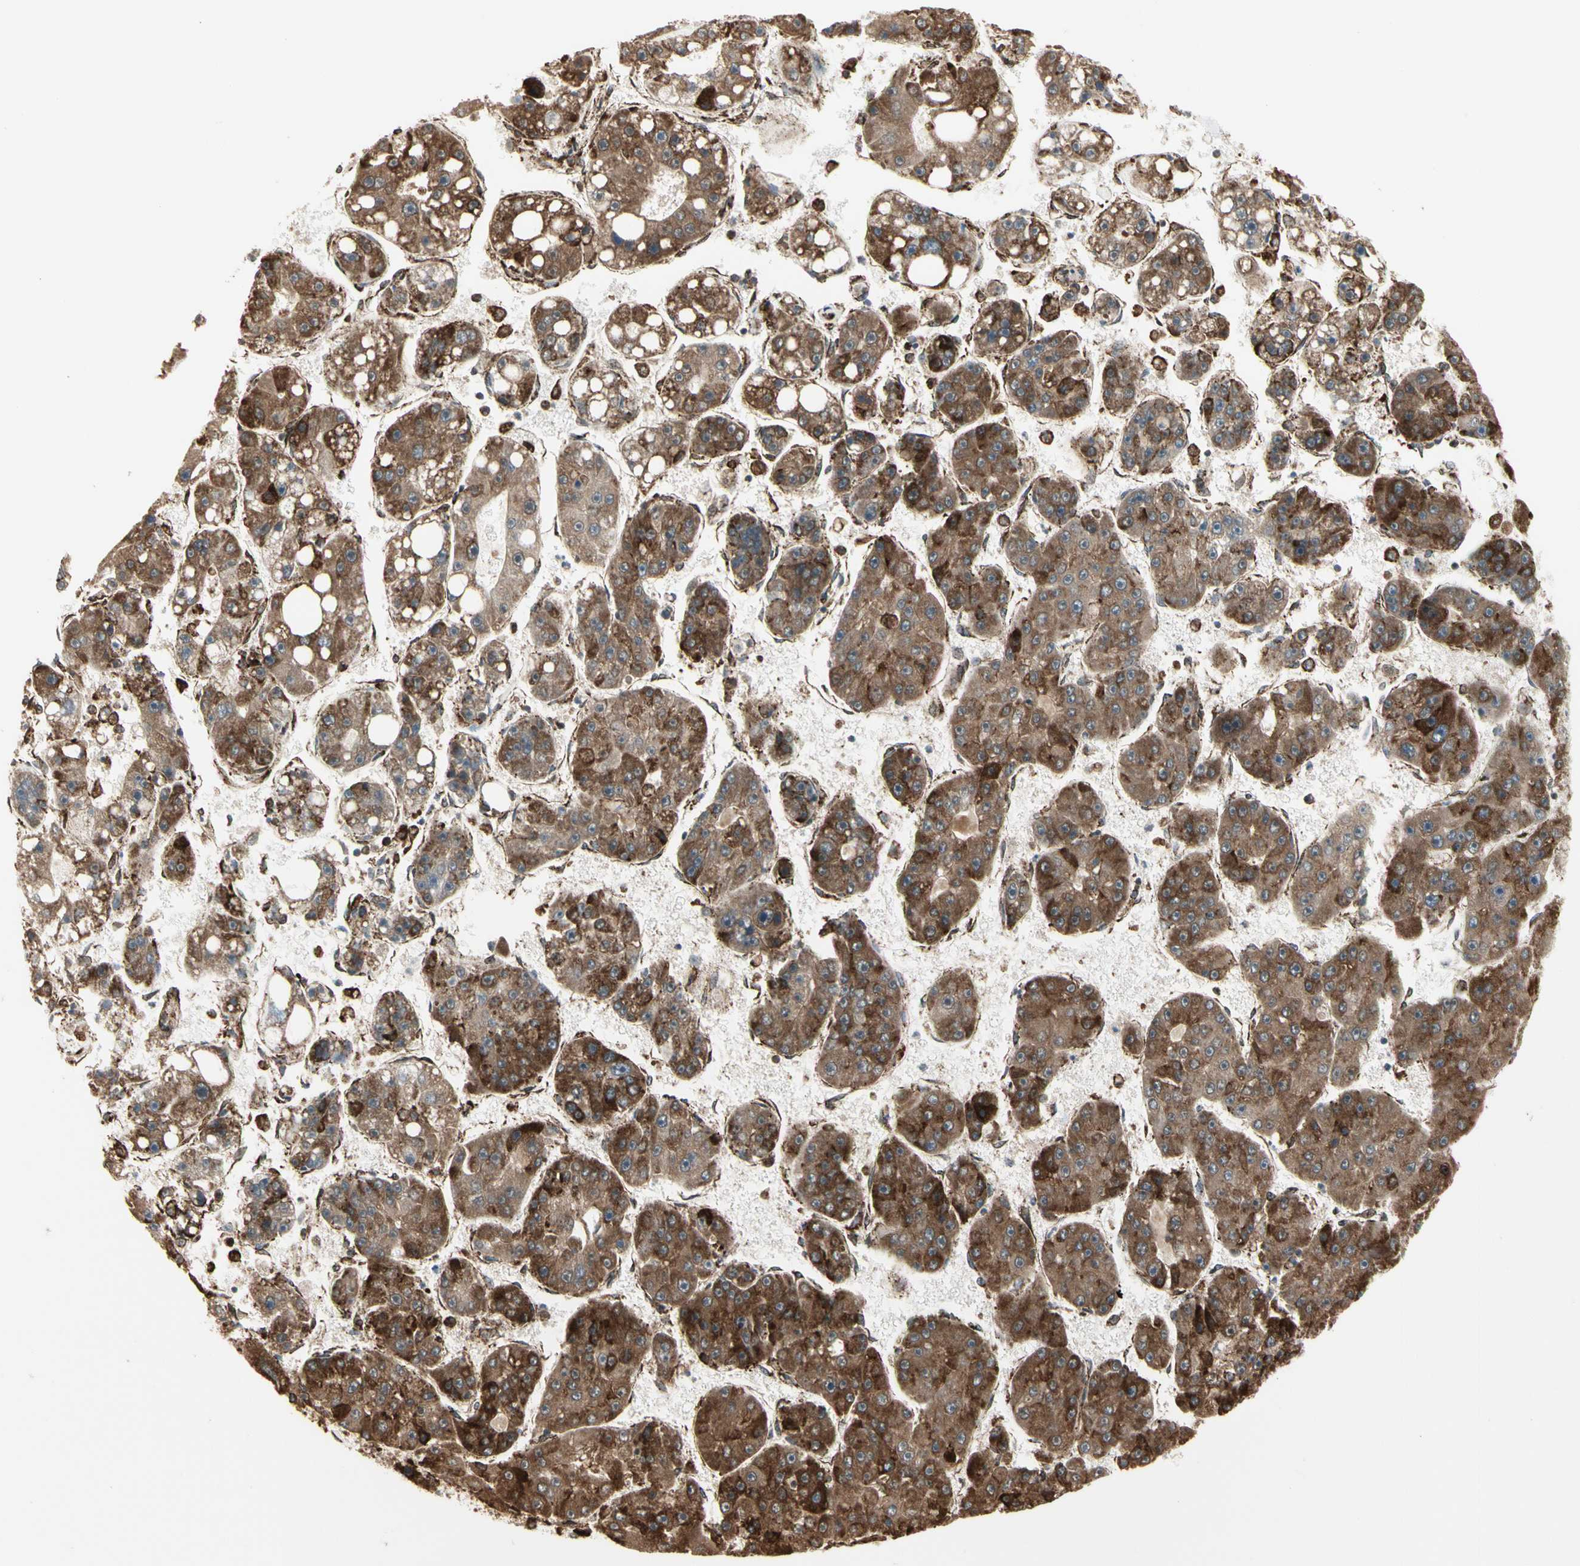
{"staining": {"intensity": "strong", "quantity": ">75%", "location": "cytoplasmic/membranous"}, "tissue": "liver cancer", "cell_type": "Tumor cells", "image_type": "cancer", "snomed": [{"axis": "morphology", "description": "Carcinoma, Hepatocellular, NOS"}, {"axis": "topography", "description": "Liver"}], "caption": "There is high levels of strong cytoplasmic/membranous expression in tumor cells of liver cancer, as demonstrated by immunohistochemical staining (brown color).", "gene": "HSP90B1", "patient": {"sex": "female", "age": 61}}